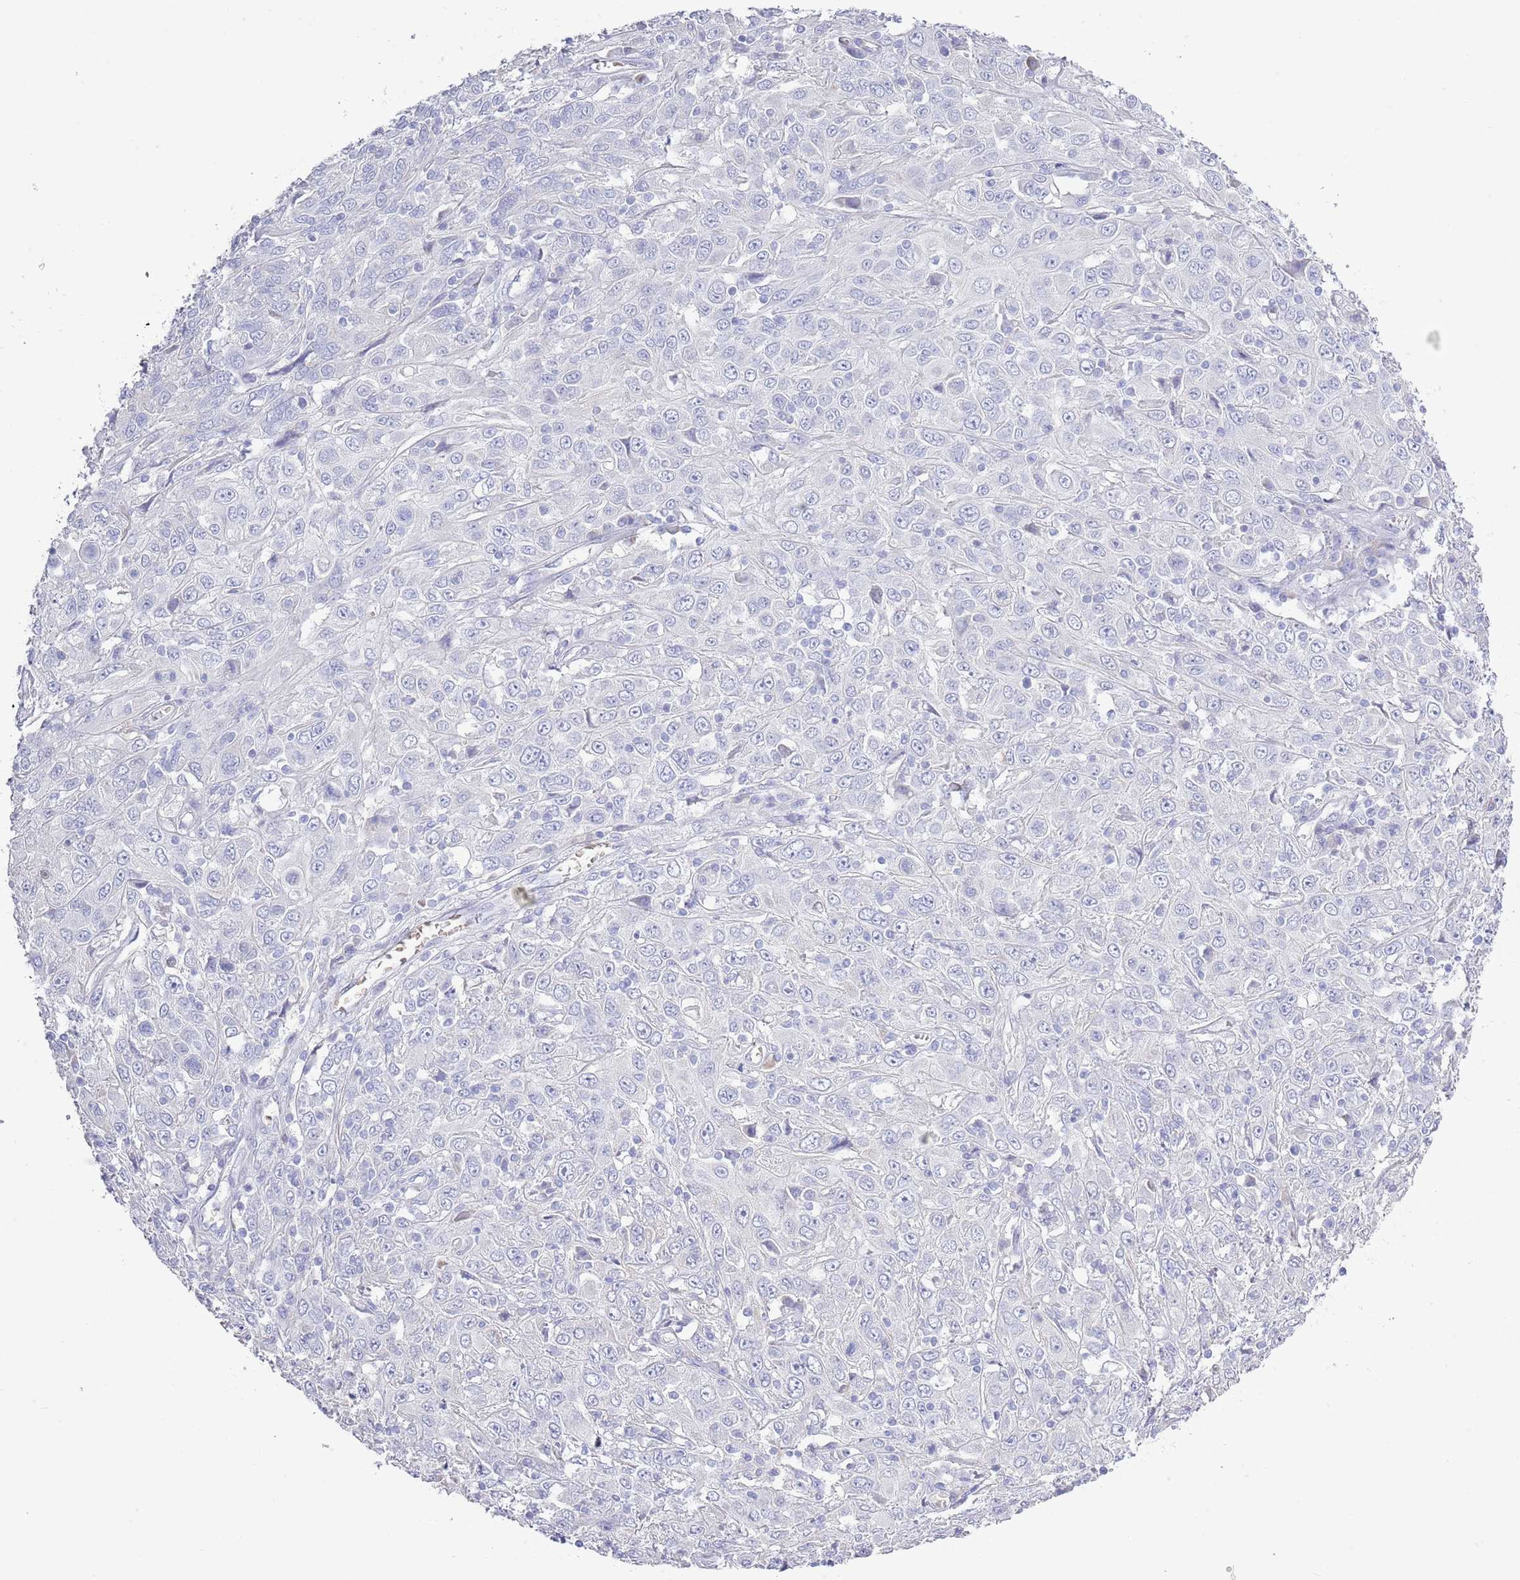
{"staining": {"intensity": "negative", "quantity": "none", "location": "none"}, "tissue": "cervical cancer", "cell_type": "Tumor cells", "image_type": "cancer", "snomed": [{"axis": "morphology", "description": "Squamous cell carcinoma, NOS"}, {"axis": "topography", "description": "Cervix"}], "caption": "Histopathology image shows no significant protein expression in tumor cells of cervical cancer (squamous cell carcinoma).", "gene": "ACR", "patient": {"sex": "female", "age": 46}}